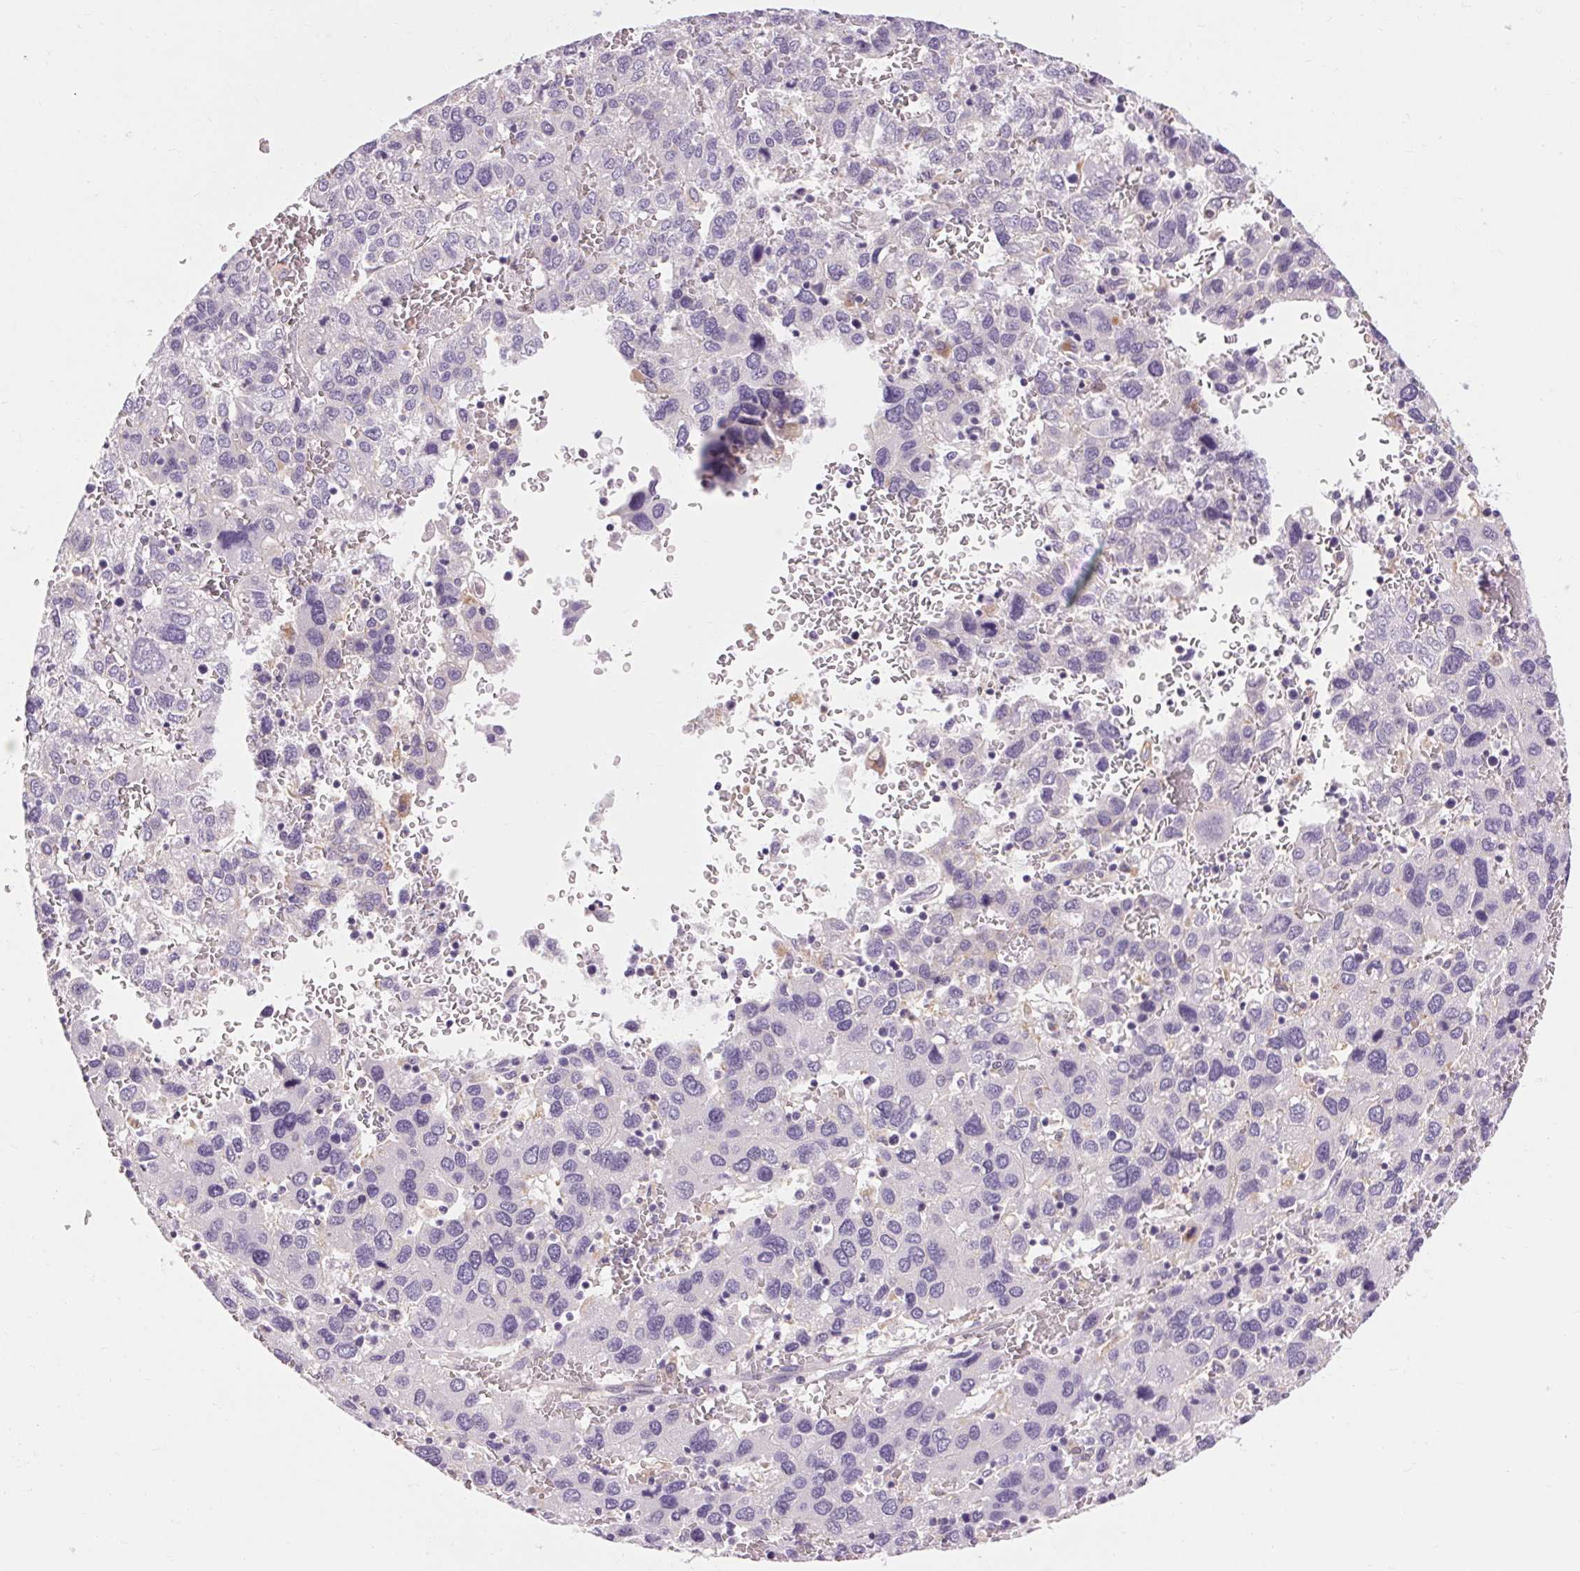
{"staining": {"intensity": "negative", "quantity": "none", "location": "none"}, "tissue": "liver cancer", "cell_type": "Tumor cells", "image_type": "cancer", "snomed": [{"axis": "morphology", "description": "Carcinoma, Hepatocellular, NOS"}, {"axis": "topography", "description": "Liver"}], "caption": "Tumor cells show no significant protein expression in hepatocellular carcinoma (liver). Brightfield microscopy of immunohistochemistry stained with DAB (3,3'-diaminobenzidine) (brown) and hematoxylin (blue), captured at high magnification.", "gene": "TM6SF1", "patient": {"sex": "male", "age": 69}}